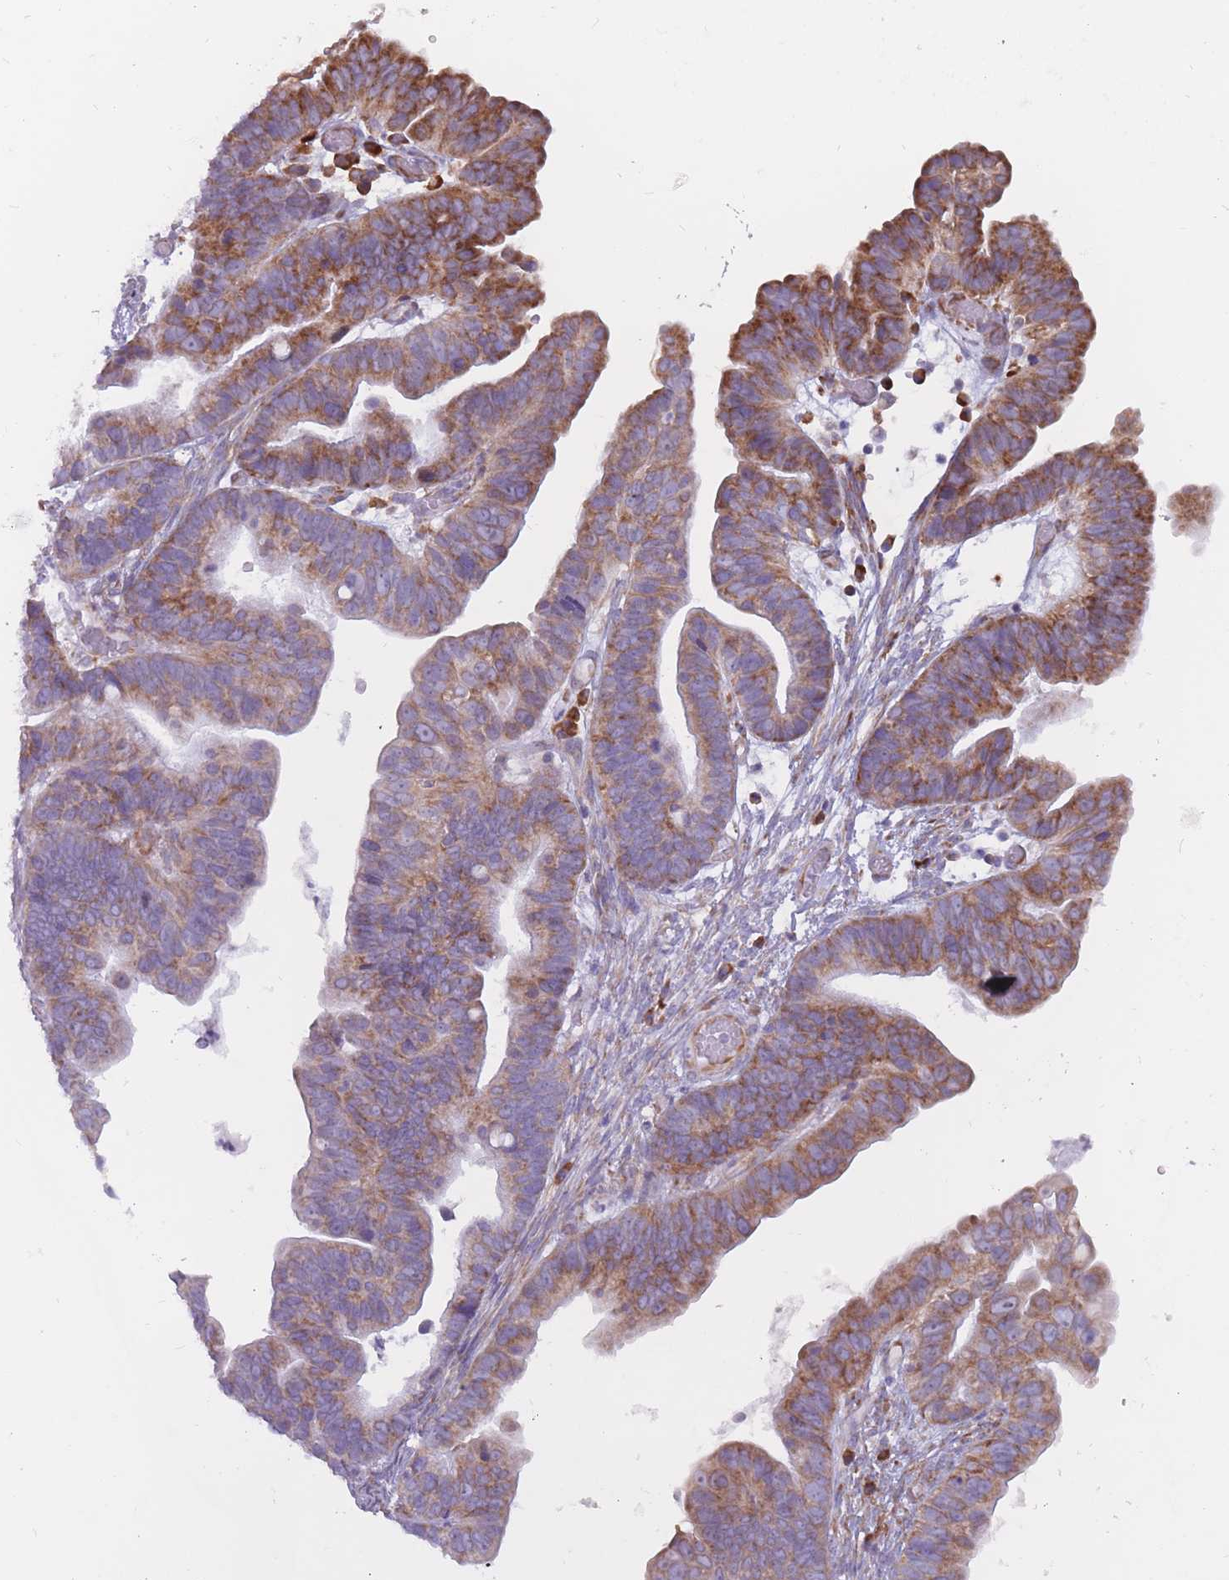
{"staining": {"intensity": "moderate", "quantity": ">75%", "location": "cytoplasmic/membranous"}, "tissue": "ovarian cancer", "cell_type": "Tumor cells", "image_type": "cancer", "snomed": [{"axis": "morphology", "description": "Cystadenocarcinoma, serous, NOS"}, {"axis": "topography", "description": "Ovary"}], "caption": "Immunohistochemical staining of ovarian cancer reveals medium levels of moderate cytoplasmic/membranous protein staining in about >75% of tumor cells.", "gene": "RPL18", "patient": {"sex": "female", "age": 56}}